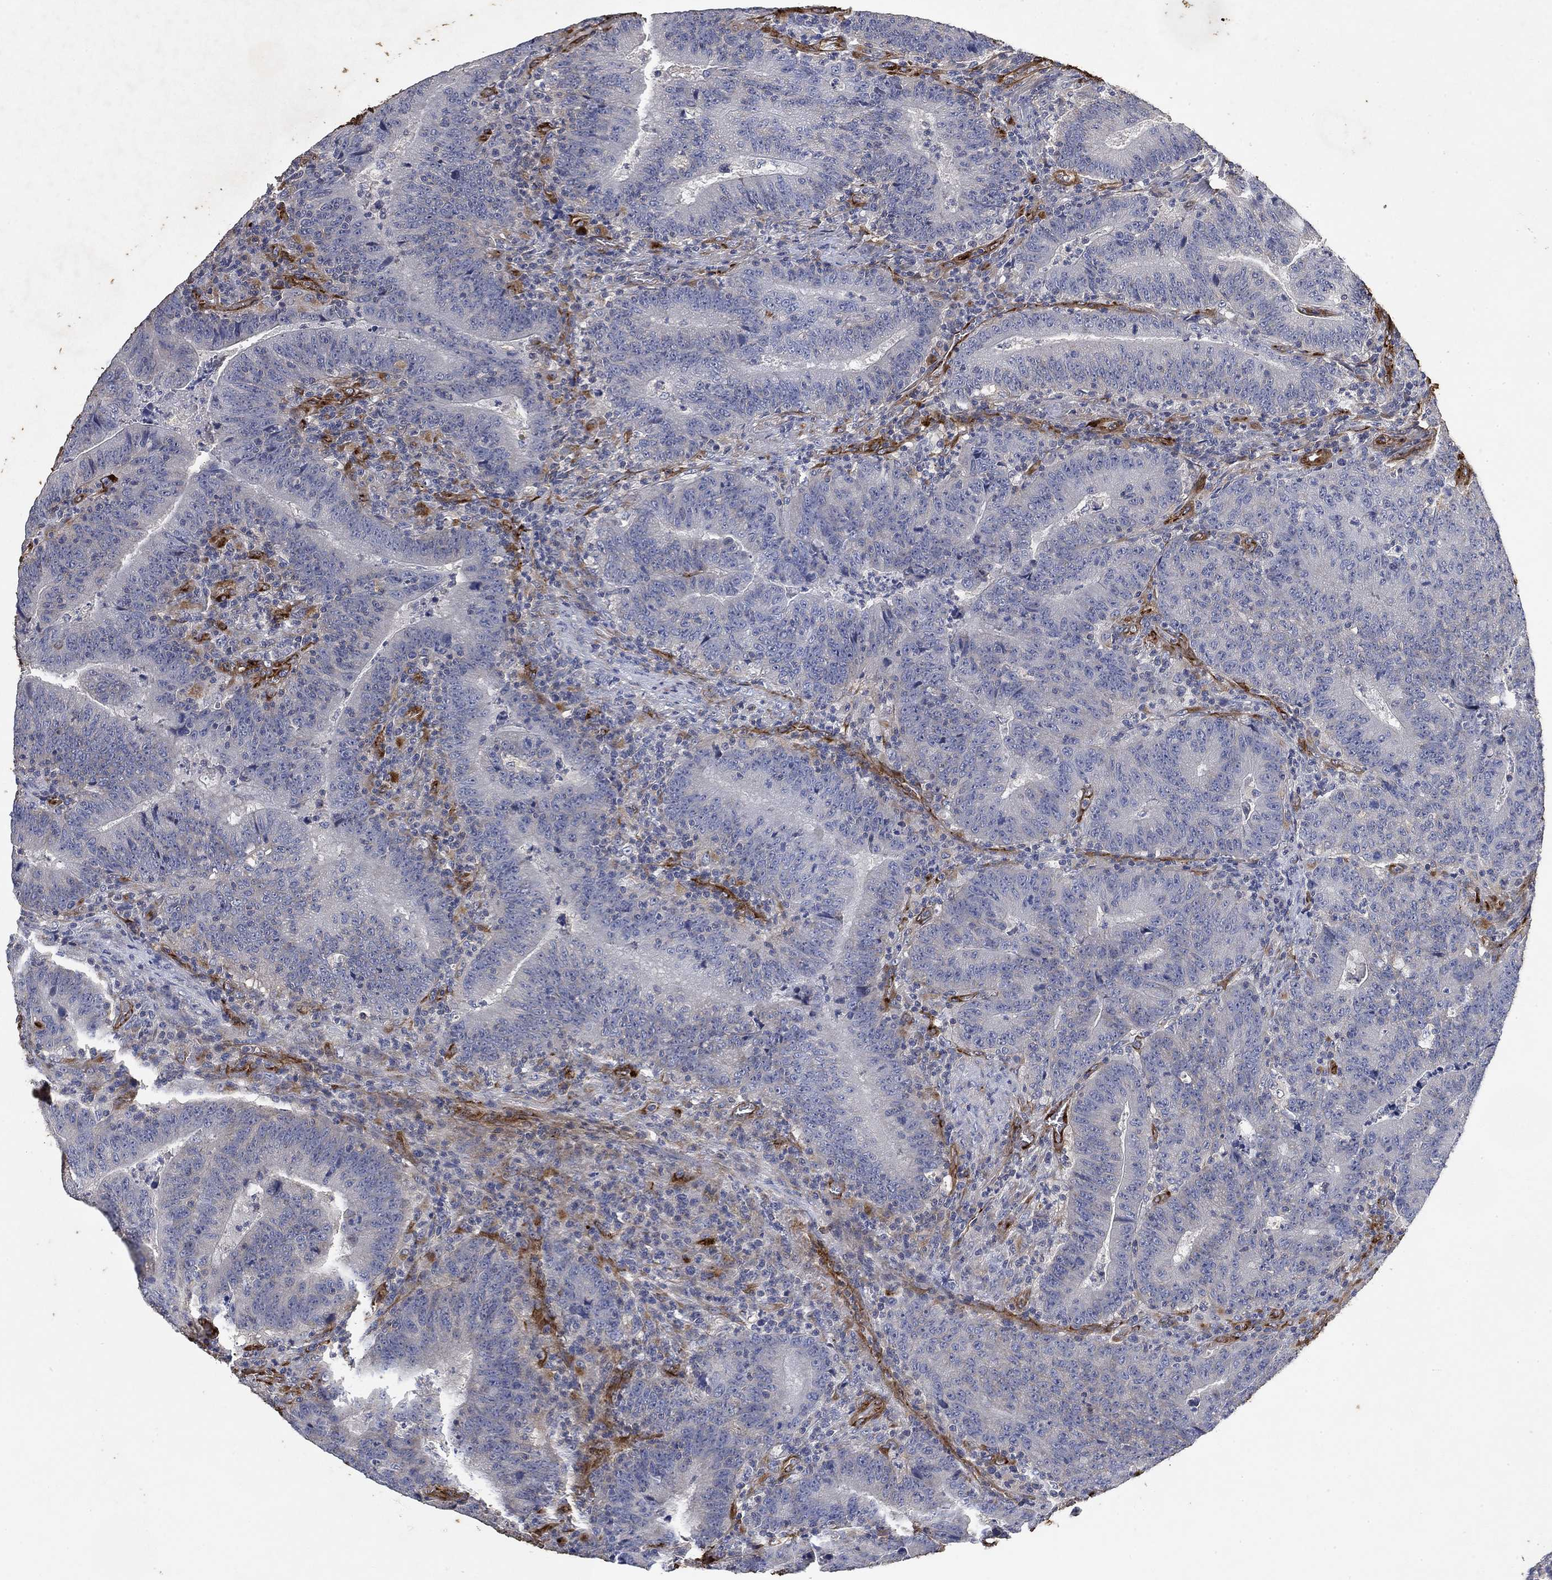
{"staining": {"intensity": "negative", "quantity": "none", "location": "none"}, "tissue": "colorectal cancer", "cell_type": "Tumor cells", "image_type": "cancer", "snomed": [{"axis": "morphology", "description": "Adenocarcinoma, NOS"}, {"axis": "topography", "description": "Colon"}], "caption": "Protein analysis of colorectal adenocarcinoma shows no significant expression in tumor cells.", "gene": "COL4A2", "patient": {"sex": "female", "age": 75}}